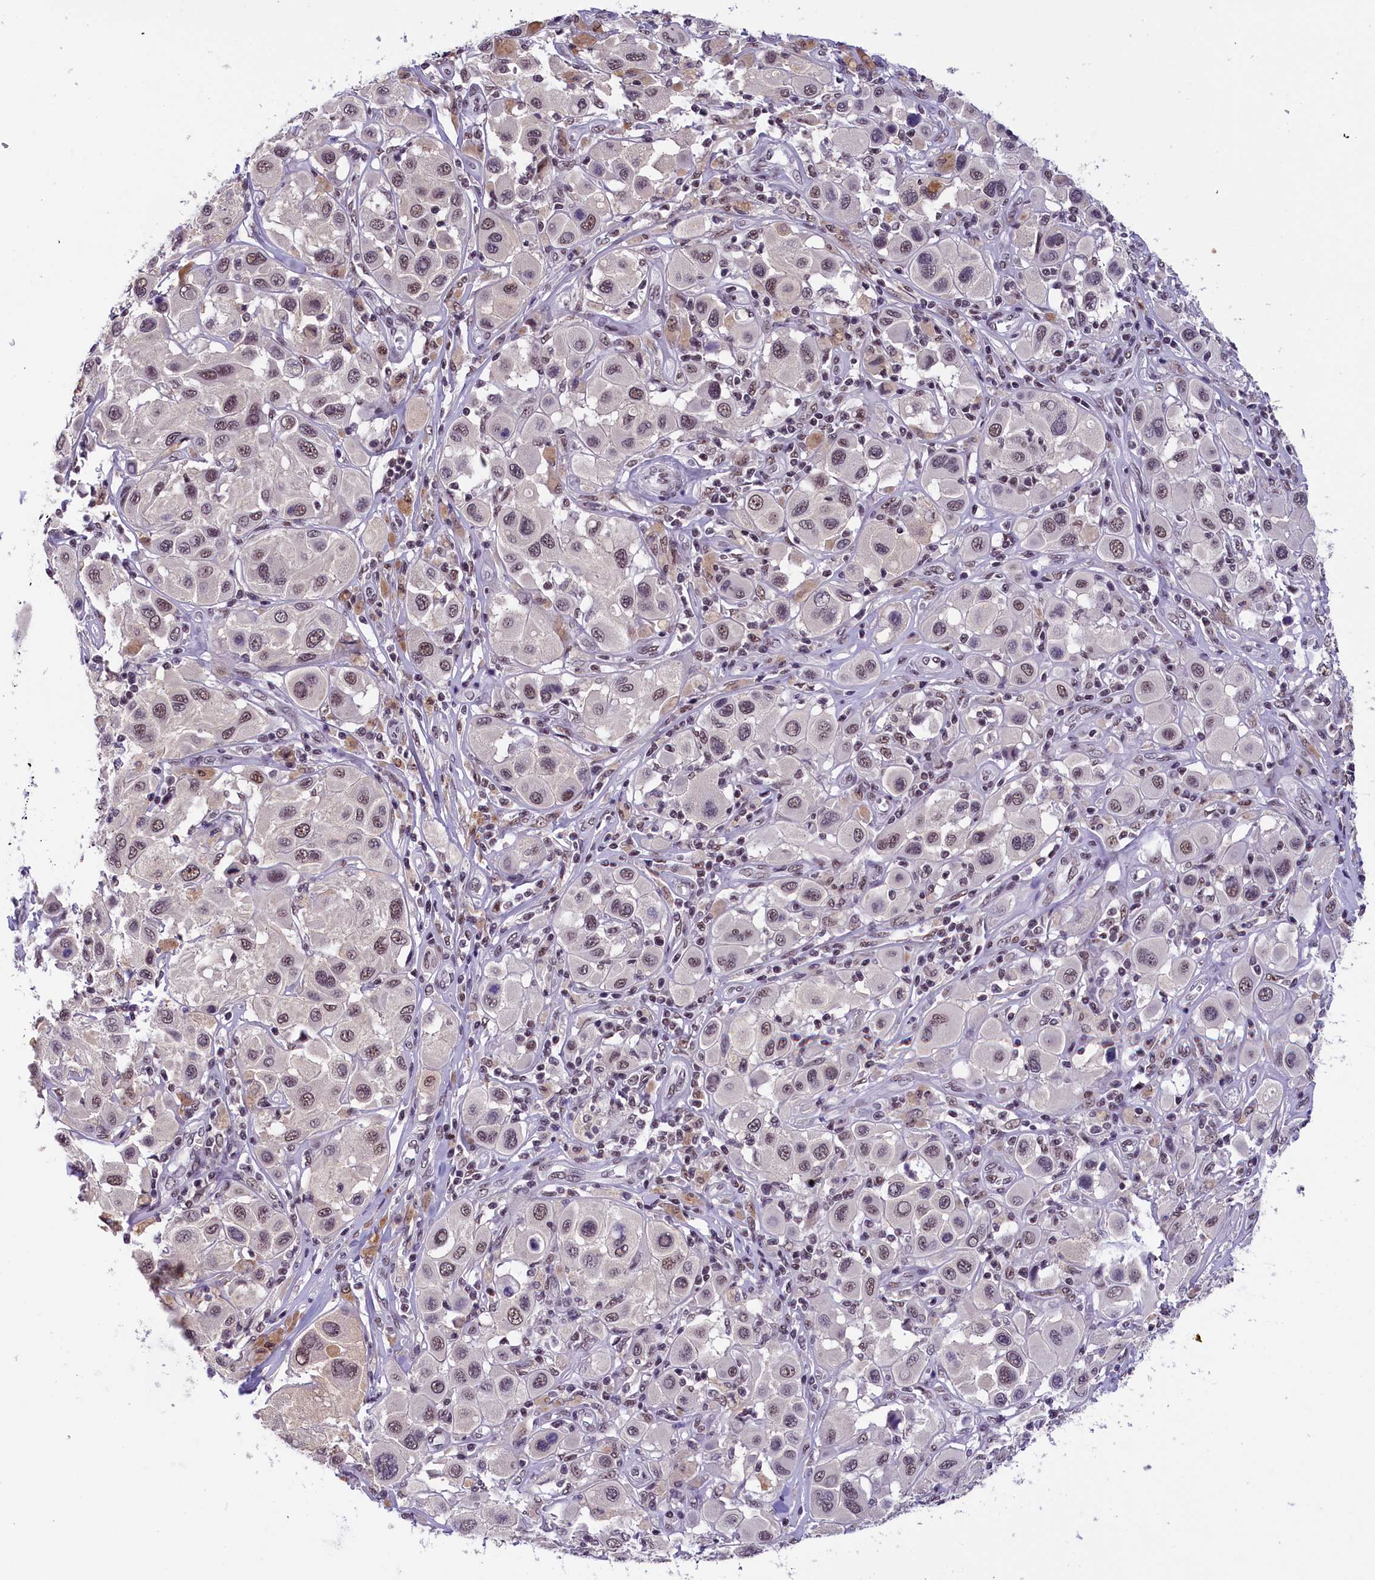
{"staining": {"intensity": "weak", "quantity": ">75%", "location": "nuclear"}, "tissue": "melanoma", "cell_type": "Tumor cells", "image_type": "cancer", "snomed": [{"axis": "morphology", "description": "Malignant melanoma, Metastatic site"}, {"axis": "topography", "description": "Skin"}], "caption": "Immunohistochemistry (IHC) staining of malignant melanoma (metastatic site), which displays low levels of weak nuclear staining in about >75% of tumor cells indicating weak nuclear protein positivity. The staining was performed using DAB (3,3'-diaminobenzidine) (brown) for protein detection and nuclei were counterstained in hematoxylin (blue).", "gene": "ZC3H4", "patient": {"sex": "male", "age": 41}}